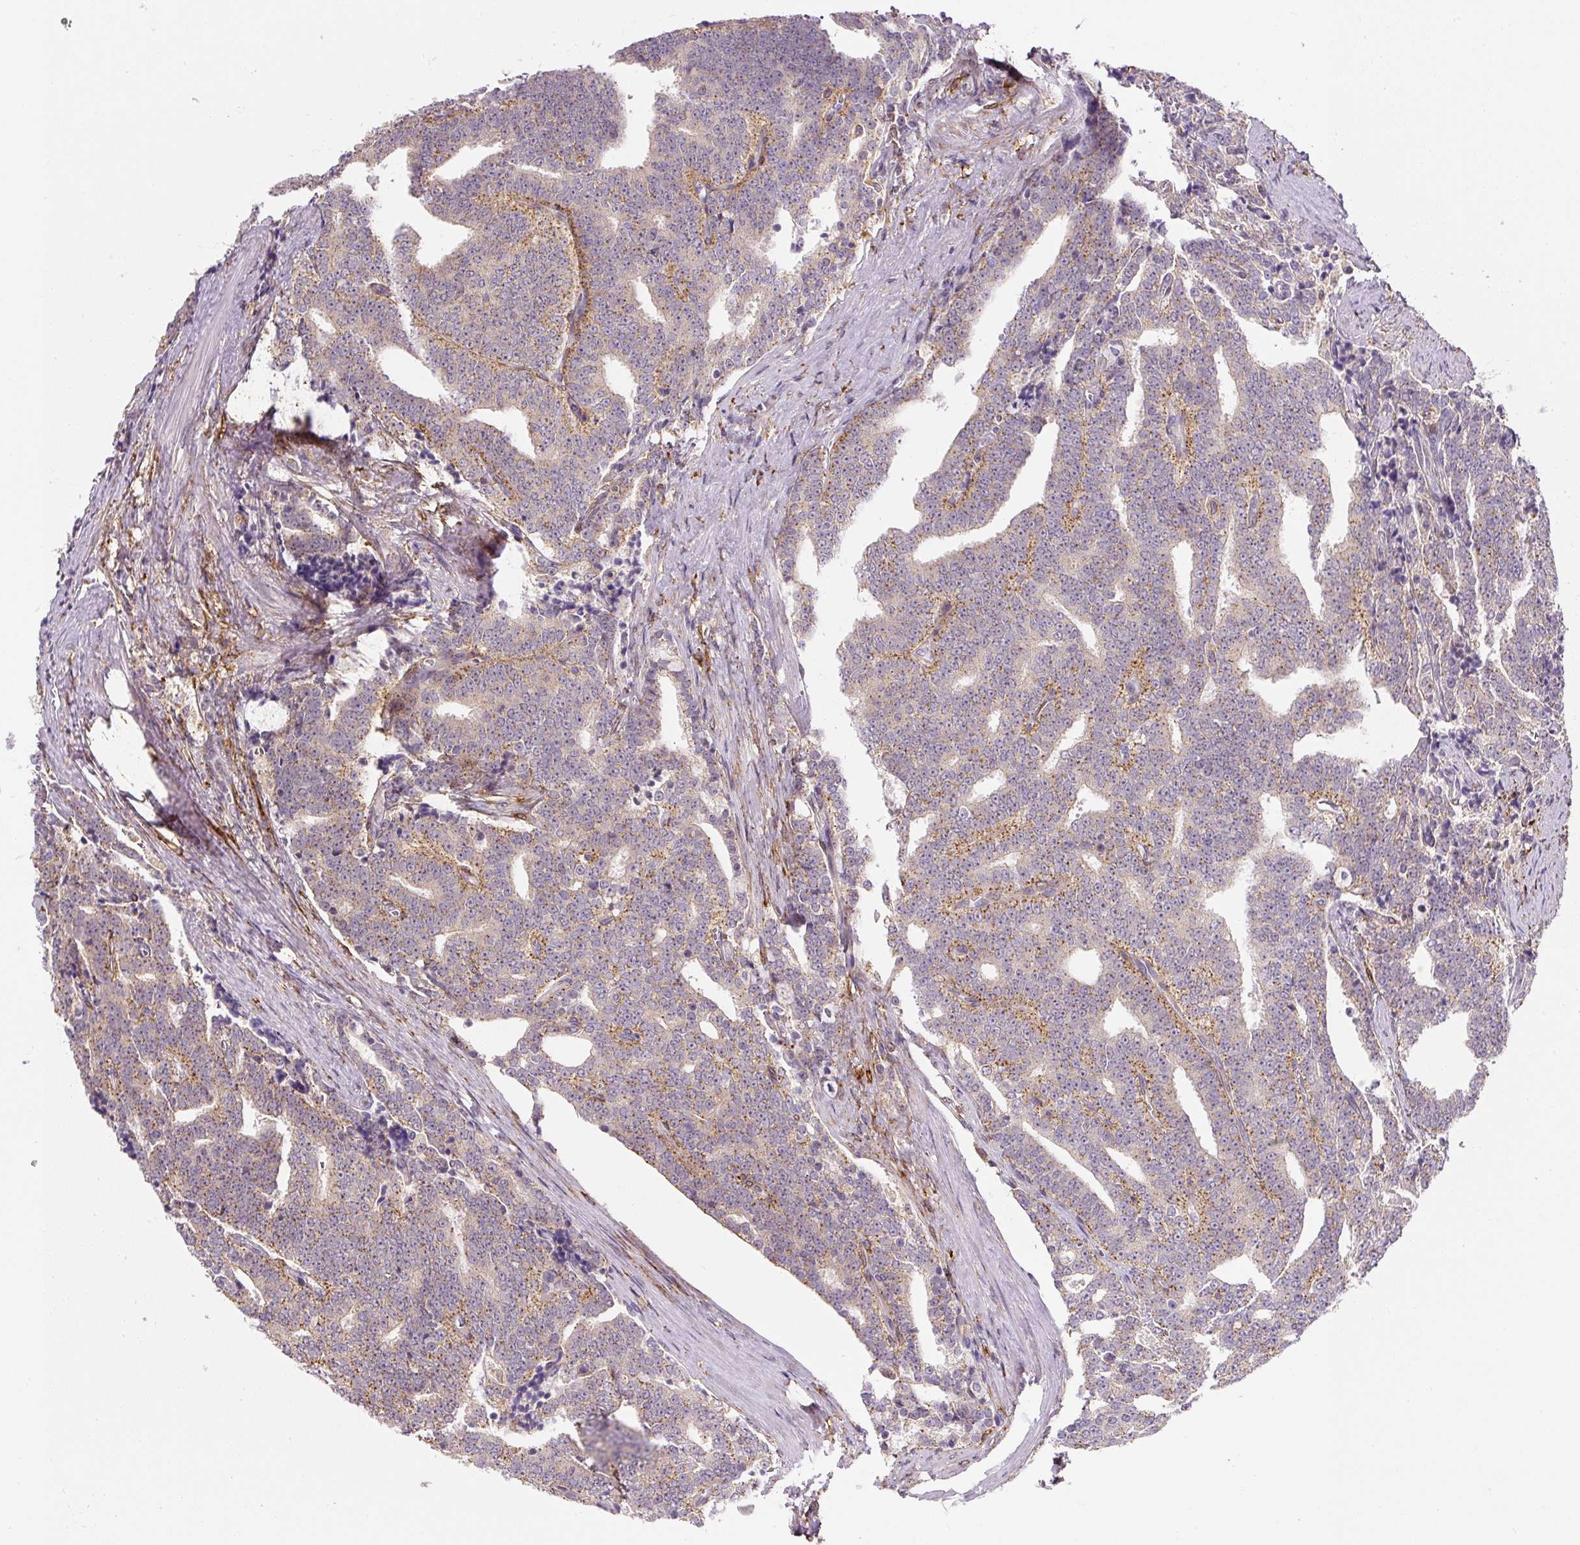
{"staining": {"intensity": "moderate", "quantity": "25%-75%", "location": "cytoplasmic/membranous"}, "tissue": "prostate cancer", "cell_type": "Tumor cells", "image_type": "cancer", "snomed": [{"axis": "morphology", "description": "Adenocarcinoma, High grade"}, {"axis": "topography", "description": "Prostate and seminal vesicle, NOS"}], "caption": "Brown immunohistochemical staining in prostate adenocarcinoma (high-grade) displays moderate cytoplasmic/membranous positivity in about 25%-75% of tumor cells. (Stains: DAB in brown, nuclei in blue, Microscopy: brightfield microscopy at high magnification).", "gene": "PLA2G4A", "patient": {"sex": "male", "age": 67}}